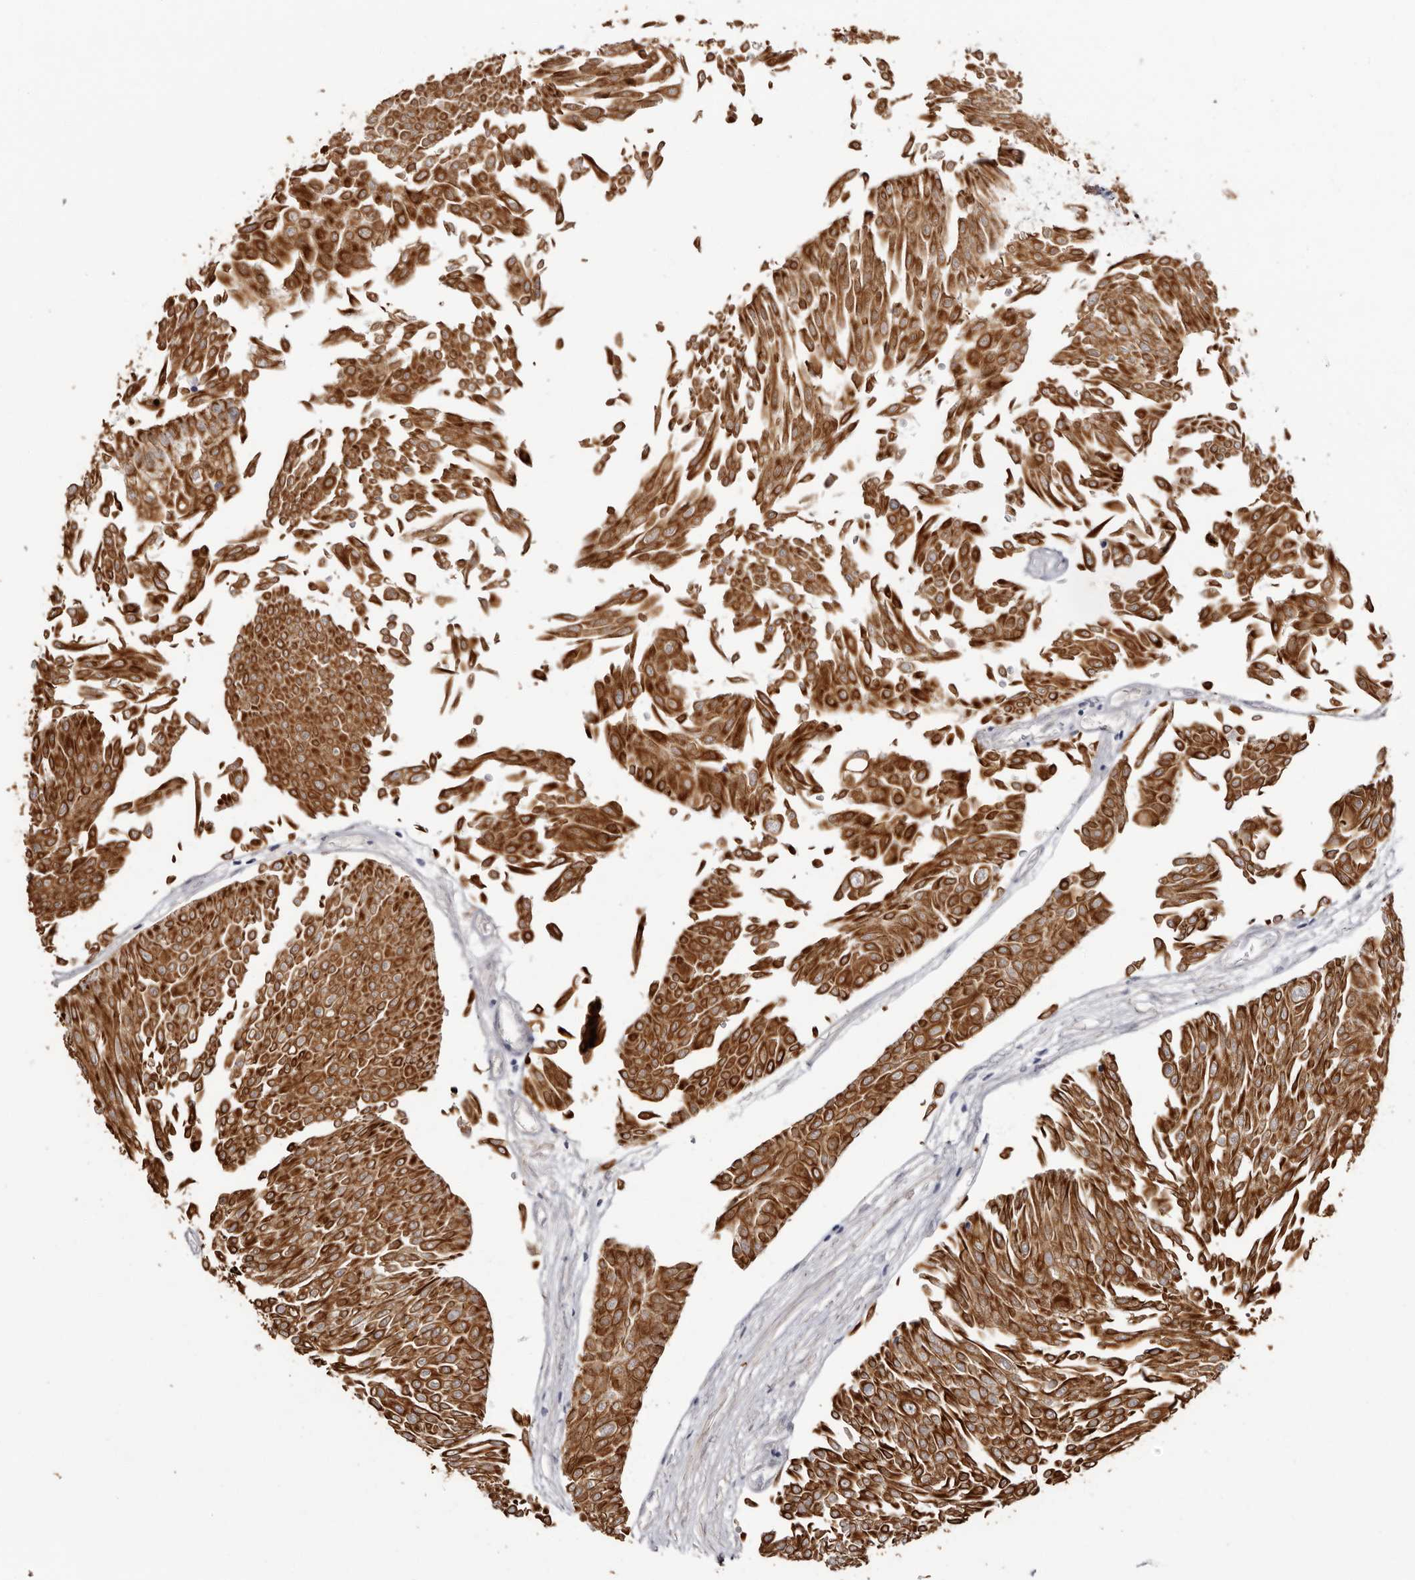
{"staining": {"intensity": "strong", "quantity": ">75%", "location": "cytoplasmic/membranous"}, "tissue": "urothelial cancer", "cell_type": "Tumor cells", "image_type": "cancer", "snomed": [{"axis": "morphology", "description": "Urothelial carcinoma, Low grade"}, {"axis": "topography", "description": "Urinary bladder"}], "caption": "An image showing strong cytoplasmic/membranous expression in approximately >75% of tumor cells in urothelial carcinoma (low-grade), as visualized by brown immunohistochemical staining.", "gene": "STK16", "patient": {"sex": "male", "age": 67}}